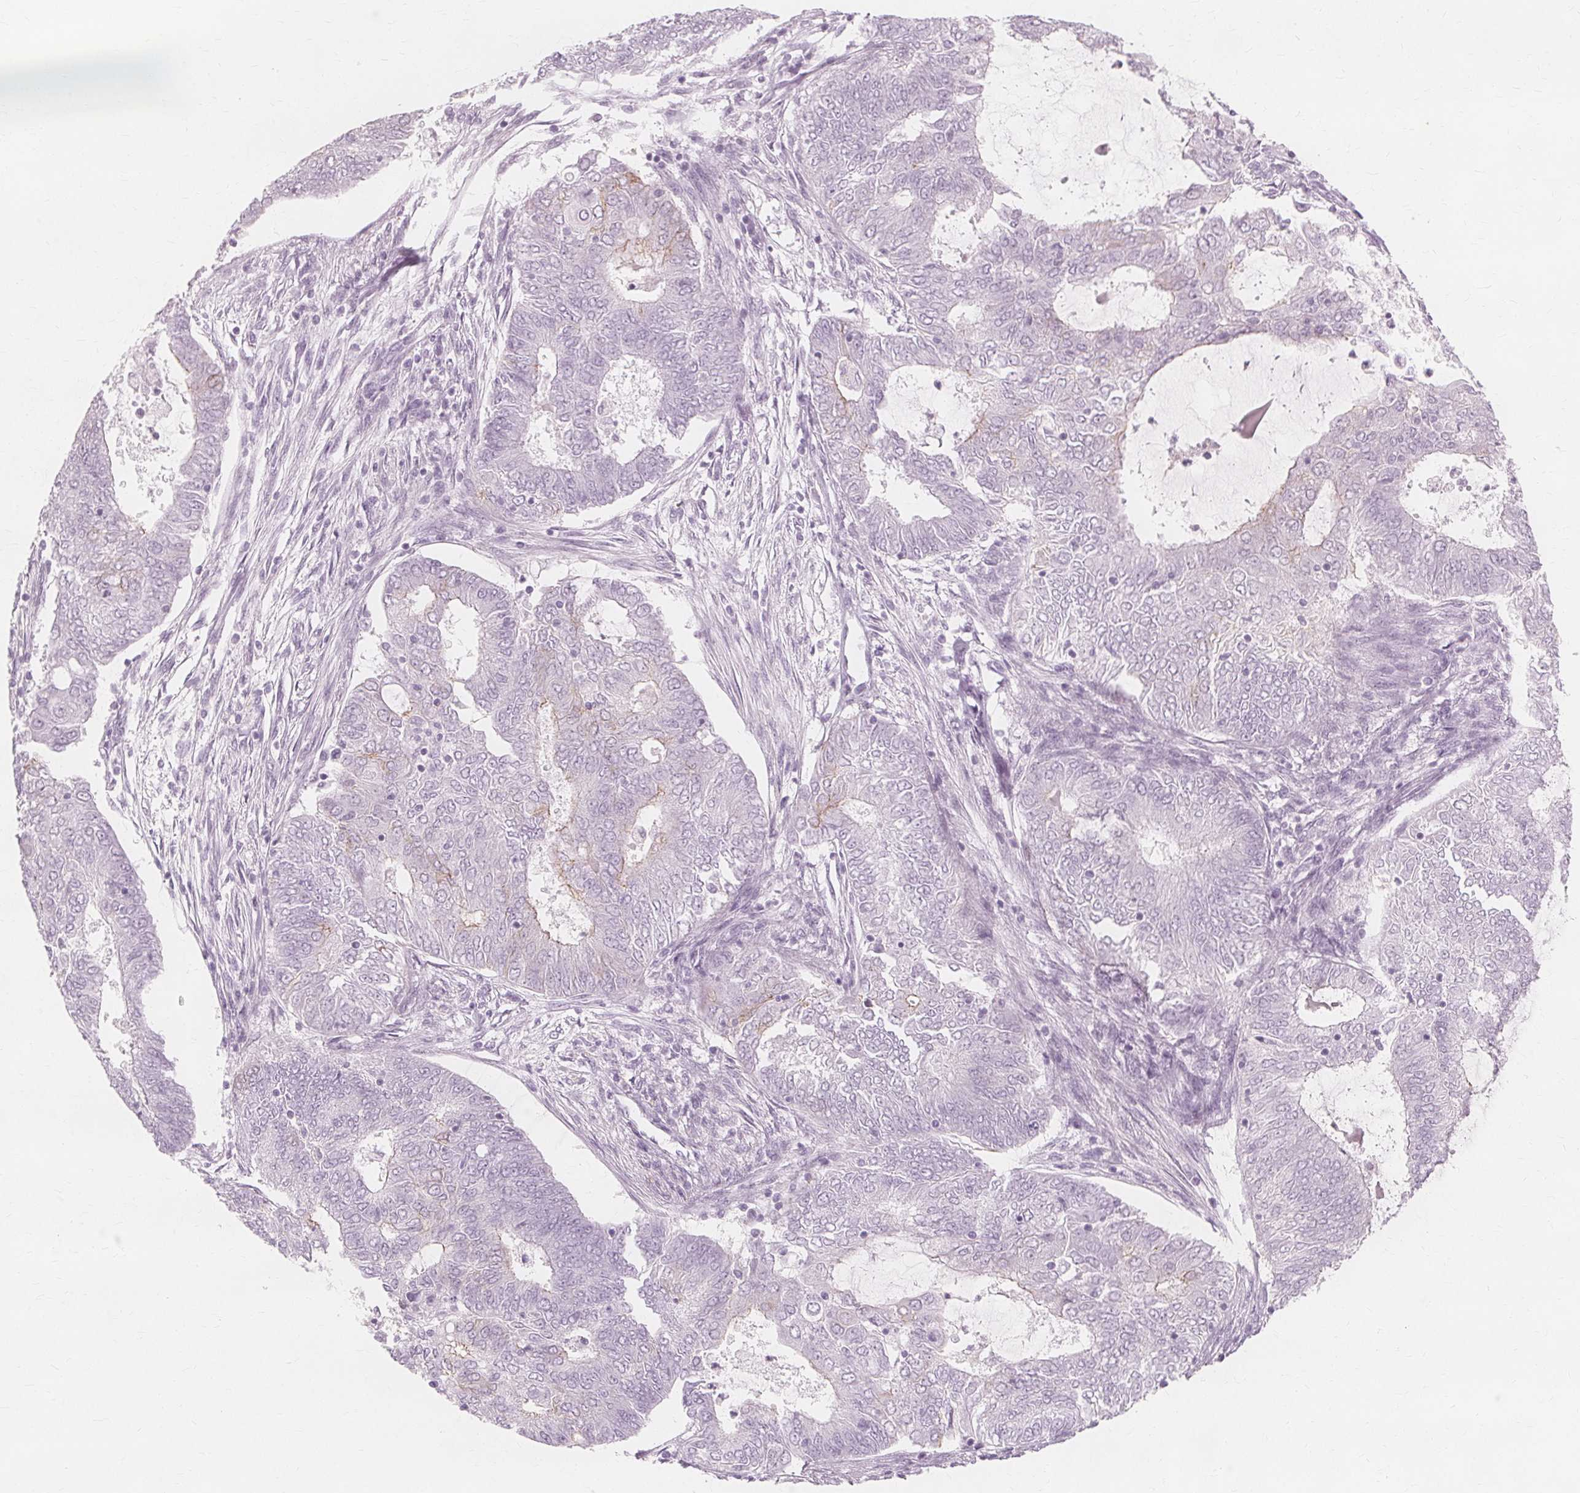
{"staining": {"intensity": "negative", "quantity": "none", "location": "none"}, "tissue": "endometrial cancer", "cell_type": "Tumor cells", "image_type": "cancer", "snomed": [{"axis": "morphology", "description": "Adenocarcinoma, NOS"}, {"axis": "topography", "description": "Endometrium"}], "caption": "A high-resolution histopathology image shows IHC staining of endometrial cancer, which displays no significant positivity in tumor cells.", "gene": "TFF1", "patient": {"sex": "female", "age": 62}}